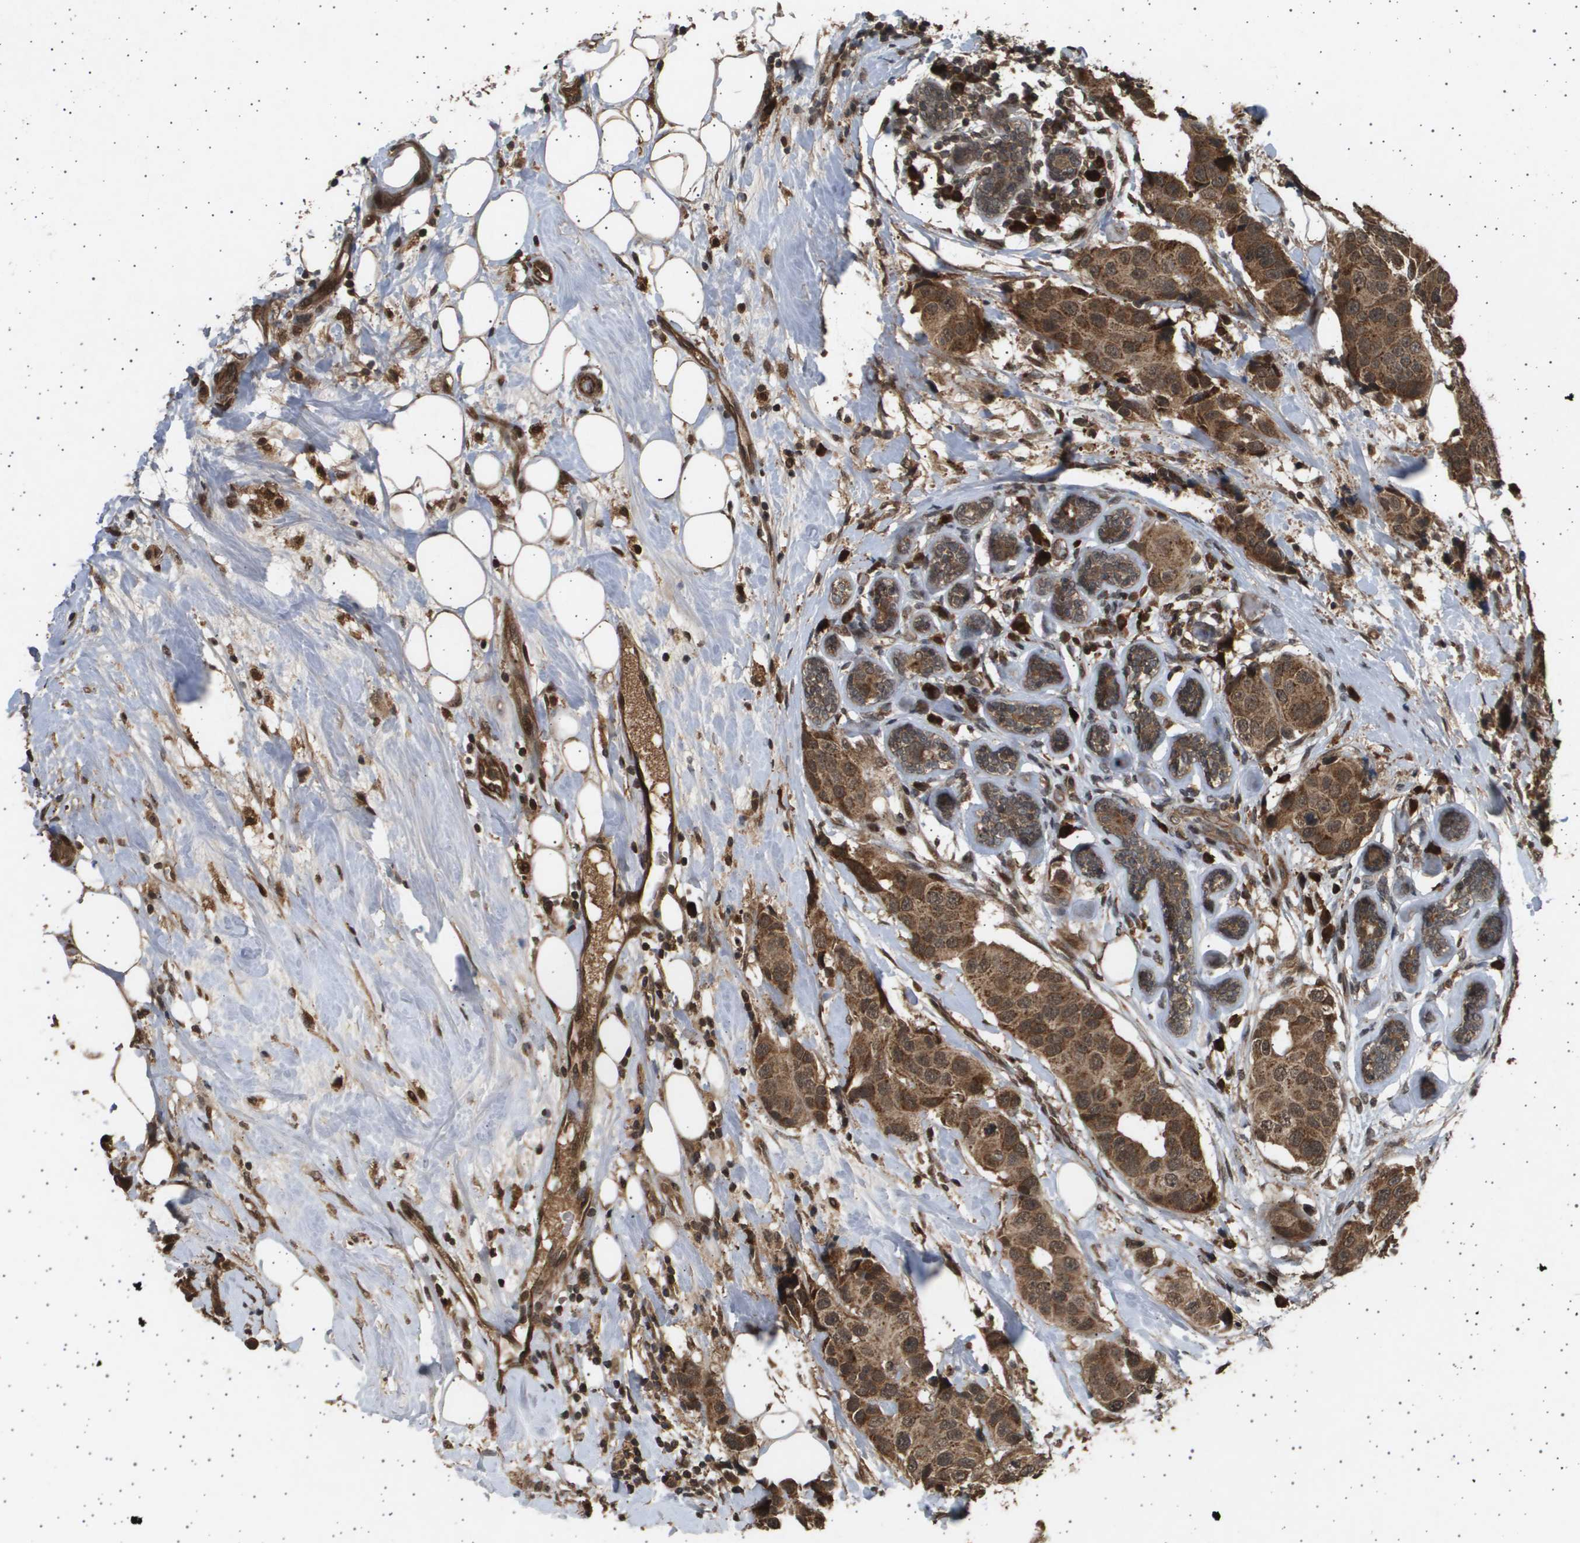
{"staining": {"intensity": "moderate", "quantity": ">75%", "location": "cytoplasmic/membranous,nuclear"}, "tissue": "breast cancer", "cell_type": "Tumor cells", "image_type": "cancer", "snomed": [{"axis": "morphology", "description": "Normal tissue, NOS"}, {"axis": "morphology", "description": "Duct carcinoma"}, {"axis": "topography", "description": "Breast"}], "caption": "Tumor cells show medium levels of moderate cytoplasmic/membranous and nuclear positivity in approximately >75% of cells in breast cancer. (DAB (3,3'-diaminobenzidine) IHC, brown staining for protein, blue staining for nuclei).", "gene": "TNRC6A", "patient": {"sex": "female", "age": 39}}